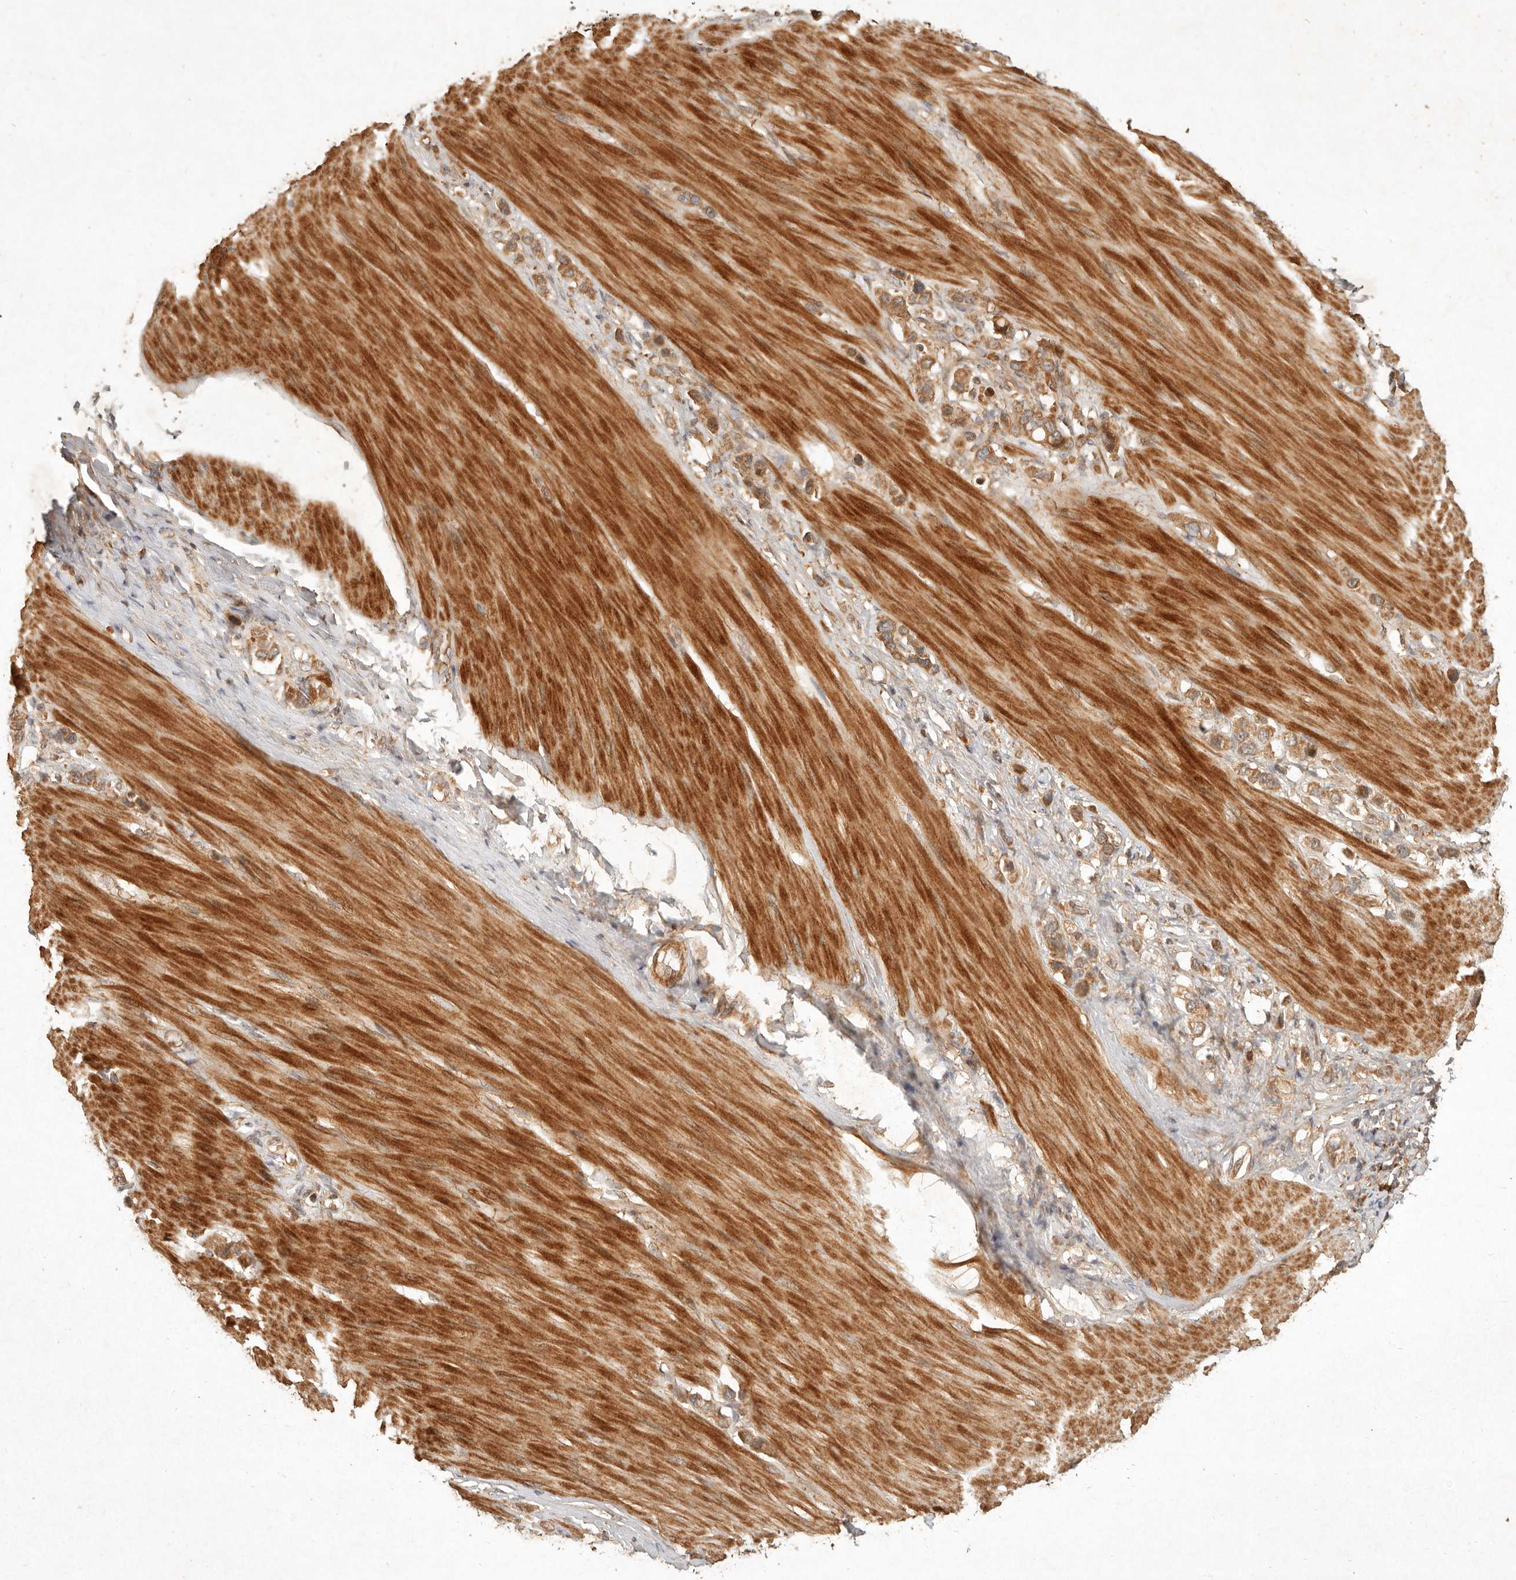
{"staining": {"intensity": "moderate", "quantity": ">75%", "location": "cytoplasmic/membranous"}, "tissue": "stomach cancer", "cell_type": "Tumor cells", "image_type": "cancer", "snomed": [{"axis": "morphology", "description": "Adenocarcinoma, NOS"}, {"axis": "topography", "description": "Stomach"}], "caption": "Adenocarcinoma (stomach) tissue reveals moderate cytoplasmic/membranous staining in about >75% of tumor cells", "gene": "CLEC4C", "patient": {"sex": "female", "age": 65}}